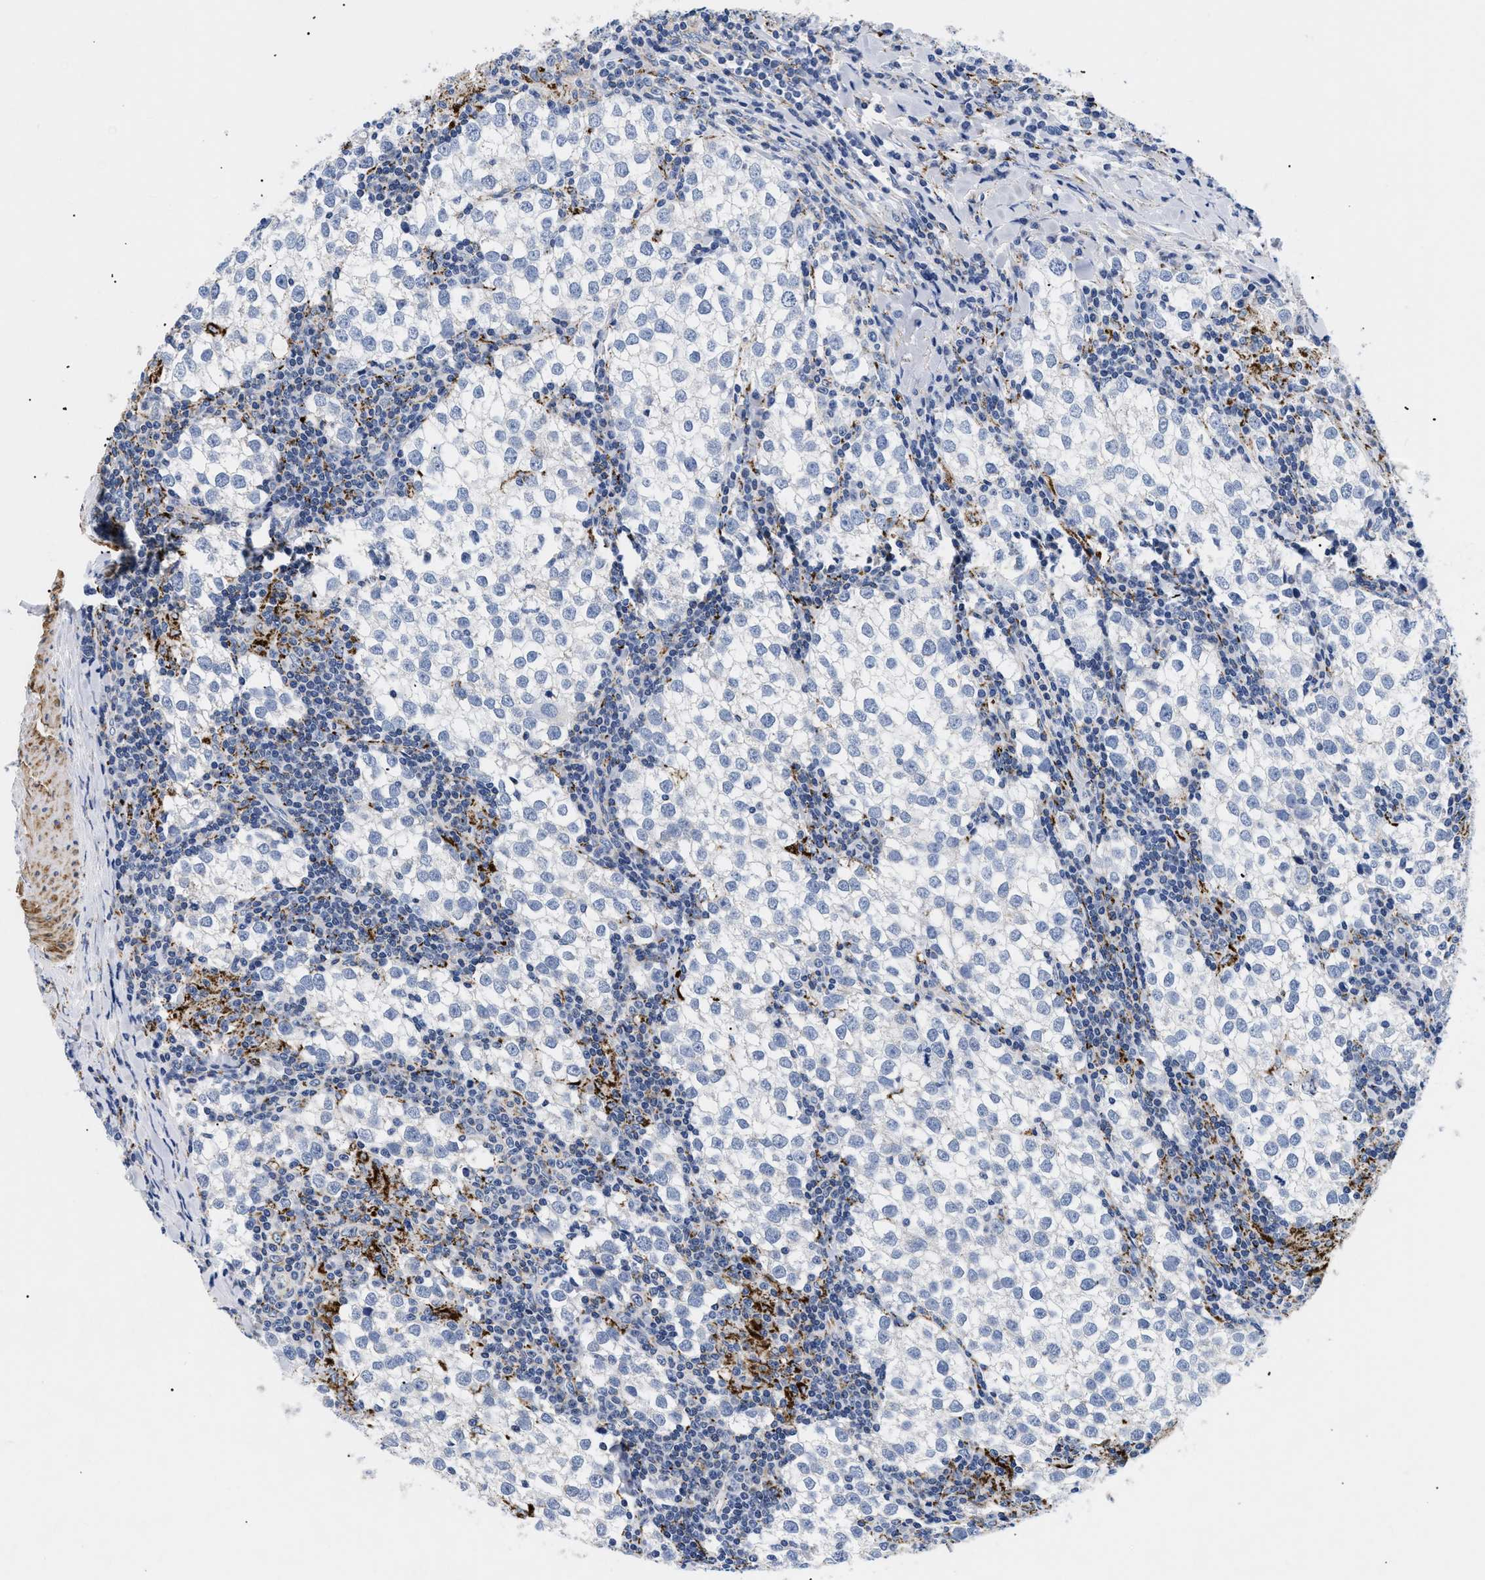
{"staining": {"intensity": "negative", "quantity": "none", "location": "none"}, "tissue": "testis cancer", "cell_type": "Tumor cells", "image_type": "cancer", "snomed": [{"axis": "morphology", "description": "Seminoma, NOS"}, {"axis": "morphology", "description": "Carcinoma, Embryonal, NOS"}, {"axis": "topography", "description": "Testis"}], "caption": "Immunohistochemistry image of human seminoma (testis) stained for a protein (brown), which demonstrates no positivity in tumor cells.", "gene": "GPR149", "patient": {"sex": "male", "age": 36}}